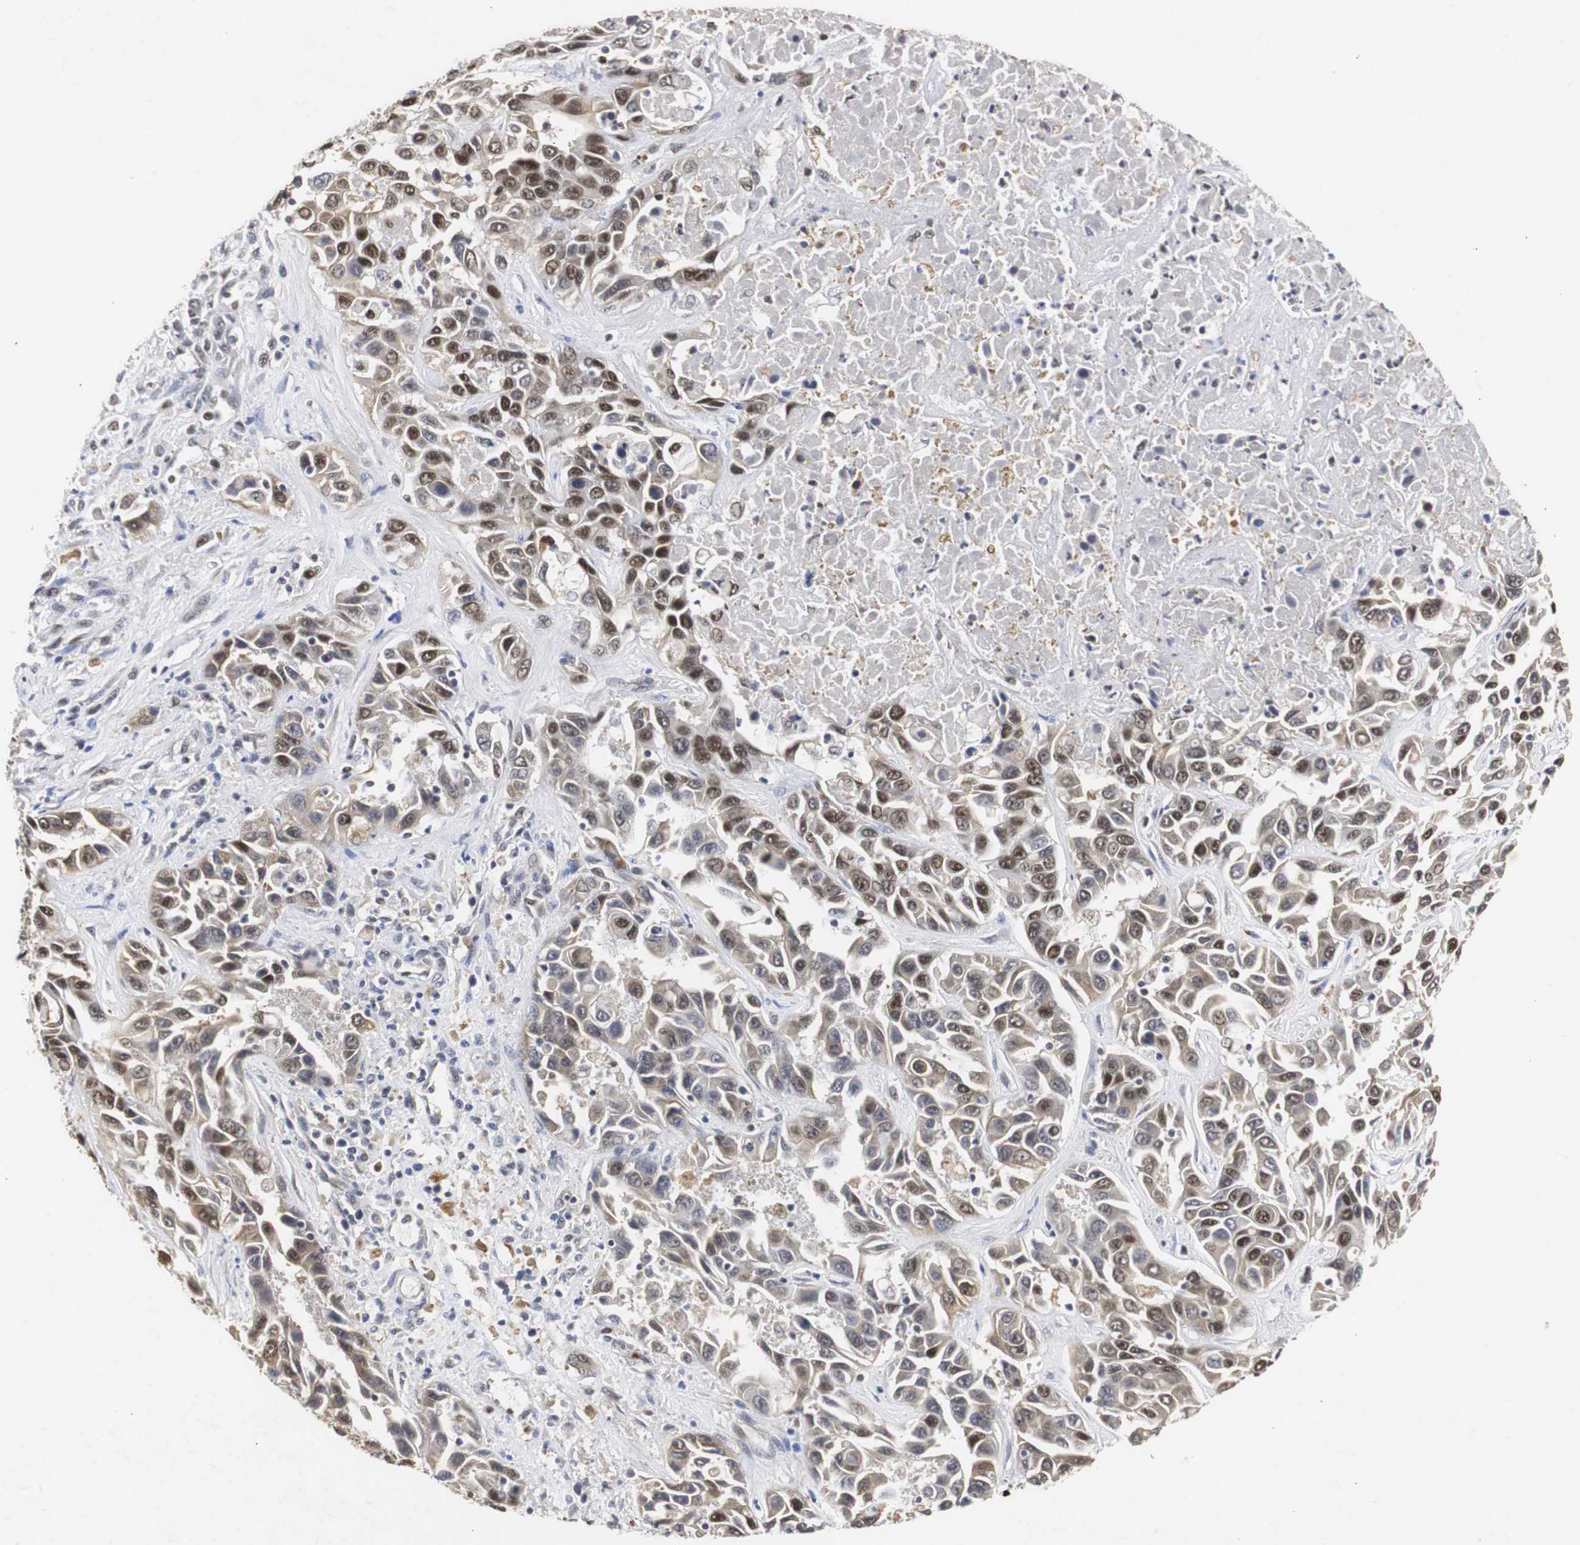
{"staining": {"intensity": "moderate", "quantity": "25%-75%", "location": "cytoplasmic/membranous,nuclear"}, "tissue": "liver cancer", "cell_type": "Tumor cells", "image_type": "cancer", "snomed": [{"axis": "morphology", "description": "Cholangiocarcinoma"}, {"axis": "topography", "description": "Liver"}], "caption": "Moderate cytoplasmic/membranous and nuclear positivity is identified in approximately 25%-75% of tumor cells in cholangiocarcinoma (liver).", "gene": "ZFC3H1", "patient": {"sex": "female", "age": 52}}